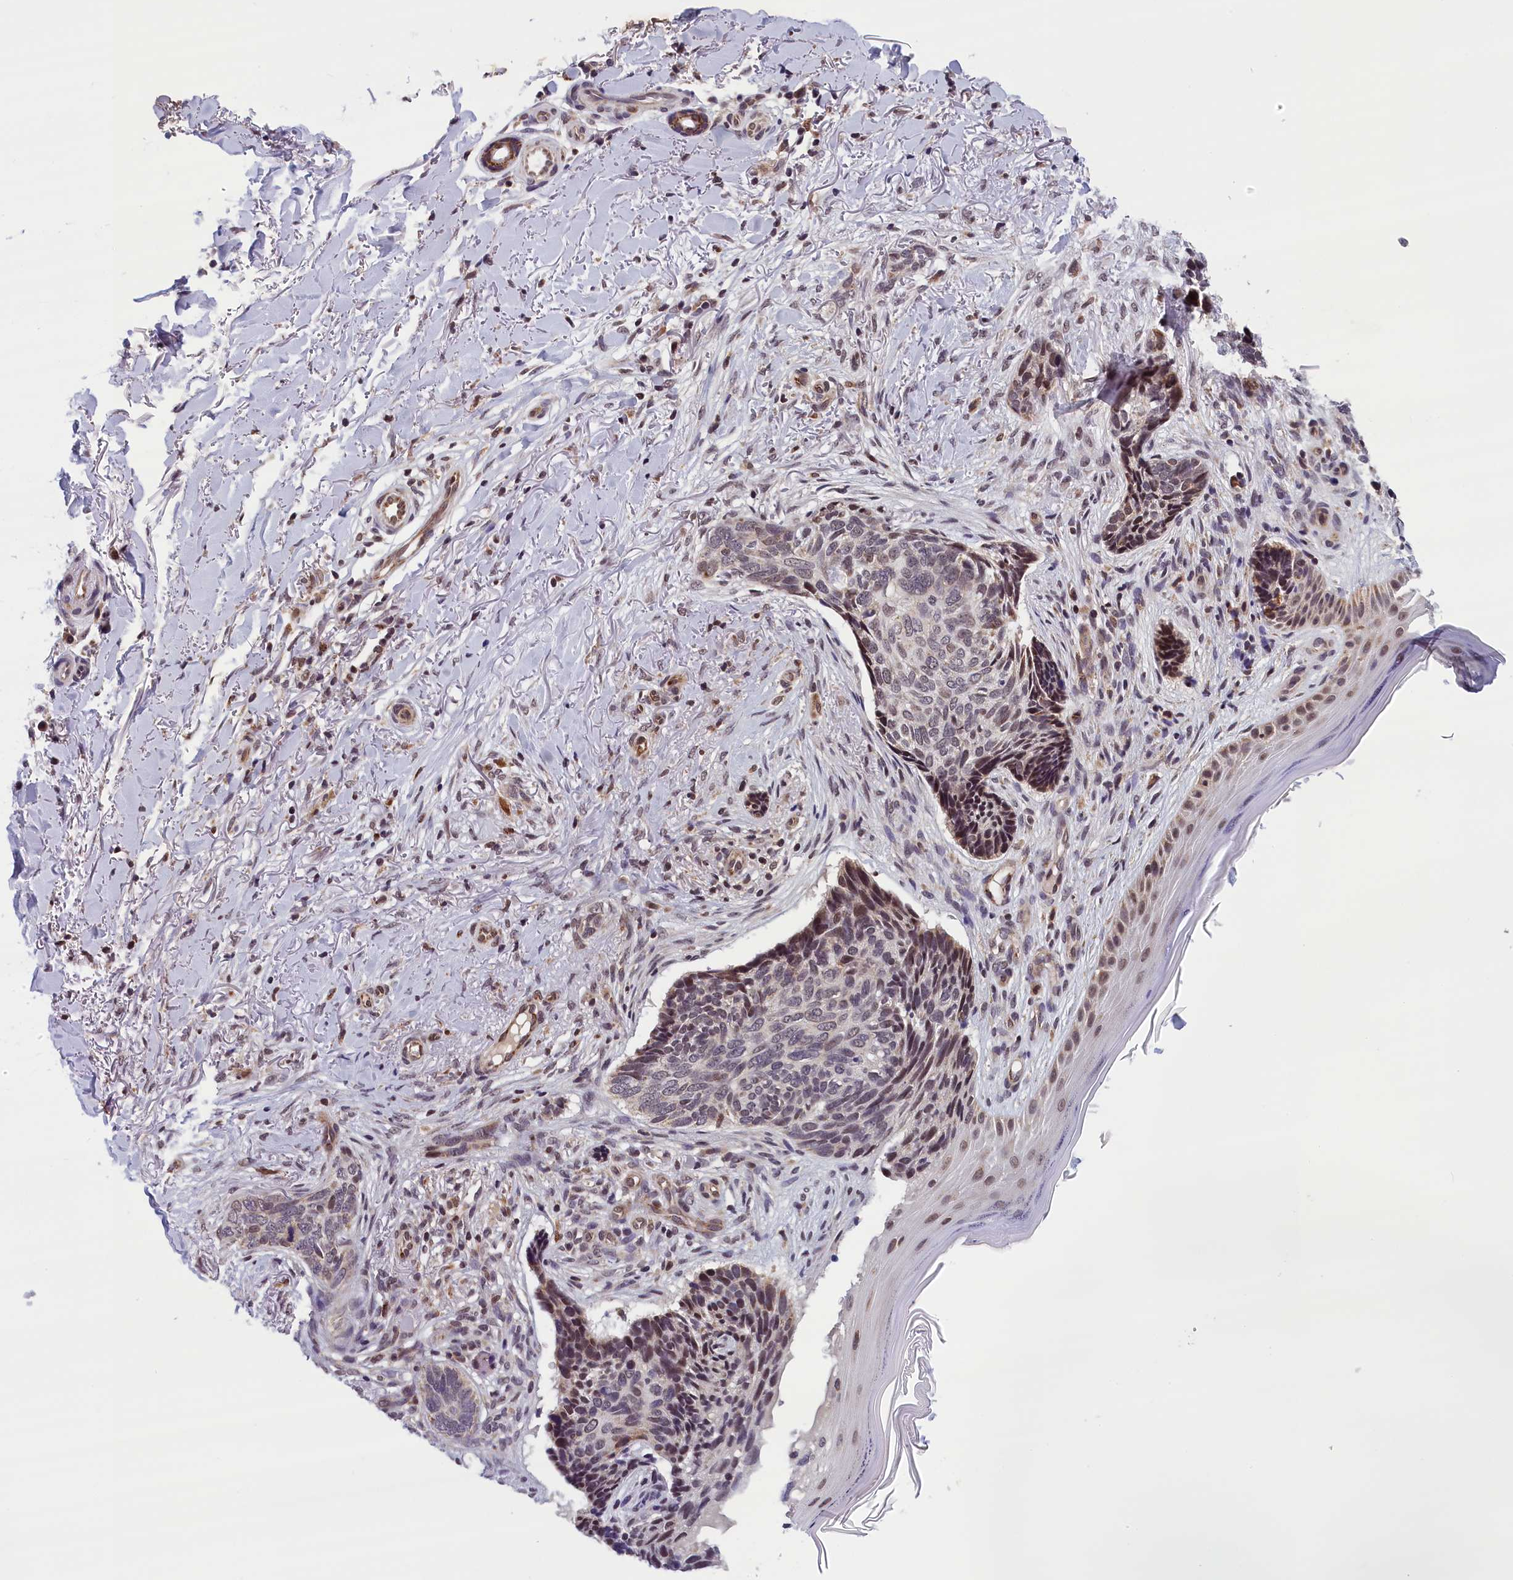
{"staining": {"intensity": "moderate", "quantity": "<25%", "location": "nuclear"}, "tissue": "skin cancer", "cell_type": "Tumor cells", "image_type": "cancer", "snomed": [{"axis": "morphology", "description": "Normal tissue, NOS"}, {"axis": "morphology", "description": "Basal cell carcinoma"}, {"axis": "topography", "description": "Skin"}], "caption": "The photomicrograph demonstrates staining of skin cancer (basal cell carcinoma), revealing moderate nuclear protein expression (brown color) within tumor cells. (Brightfield microscopy of DAB IHC at high magnification).", "gene": "KCNK6", "patient": {"sex": "female", "age": 67}}